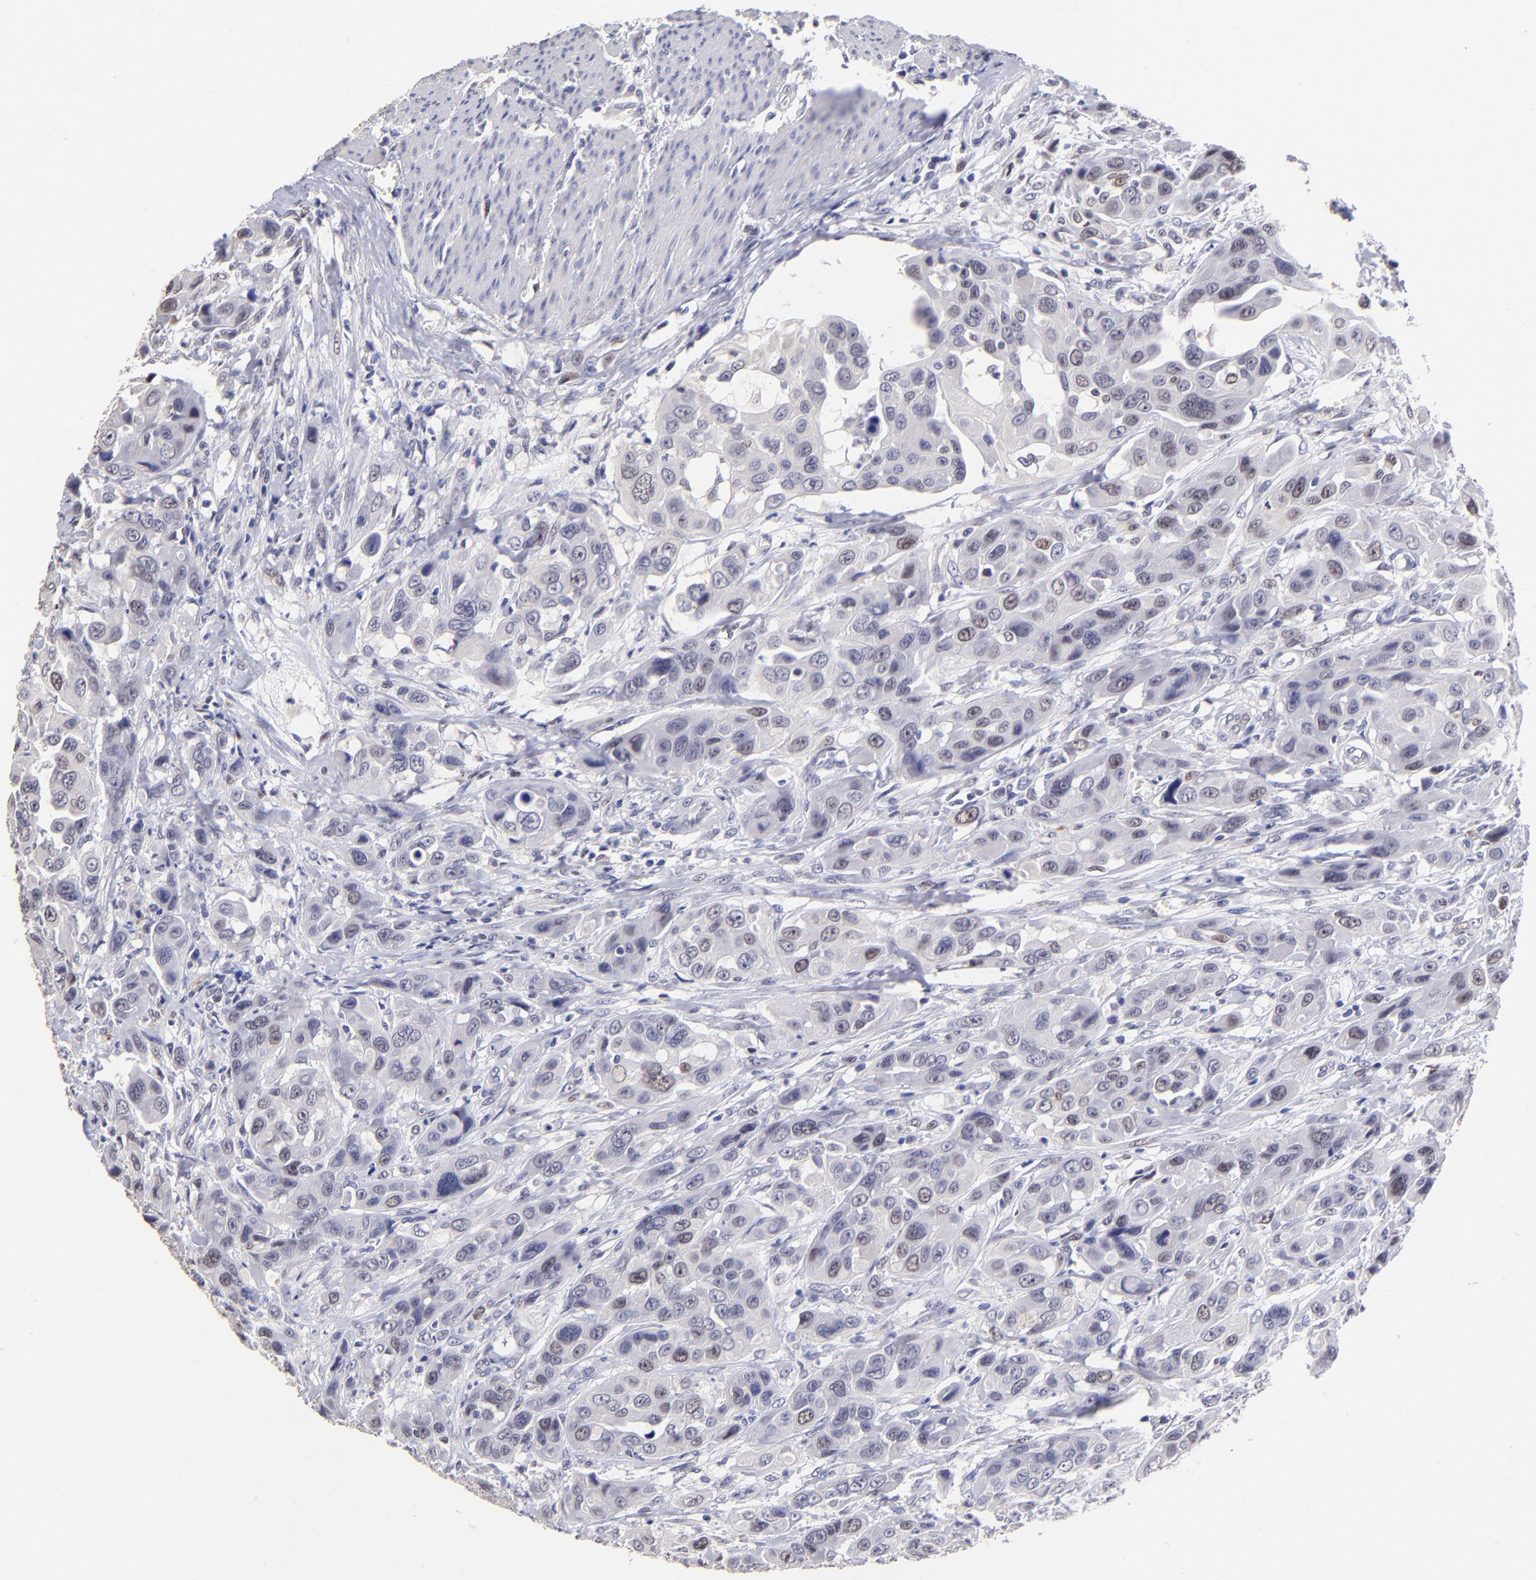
{"staining": {"intensity": "weak", "quantity": "25%-75%", "location": "nuclear"}, "tissue": "urothelial cancer", "cell_type": "Tumor cells", "image_type": "cancer", "snomed": [{"axis": "morphology", "description": "Urothelial carcinoma, High grade"}, {"axis": "topography", "description": "Urinary bladder"}], "caption": "Brown immunohistochemical staining in human urothelial carcinoma (high-grade) demonstrates weak nuclear expression in about 25%-75% of tumor cells. (DAB (3,3'-diaminobenzidine) IHC, brown staining for protein, blue staining for nuclei).", "gene": "DNMT1", "patient": {"sex": "male", "age": 73}}